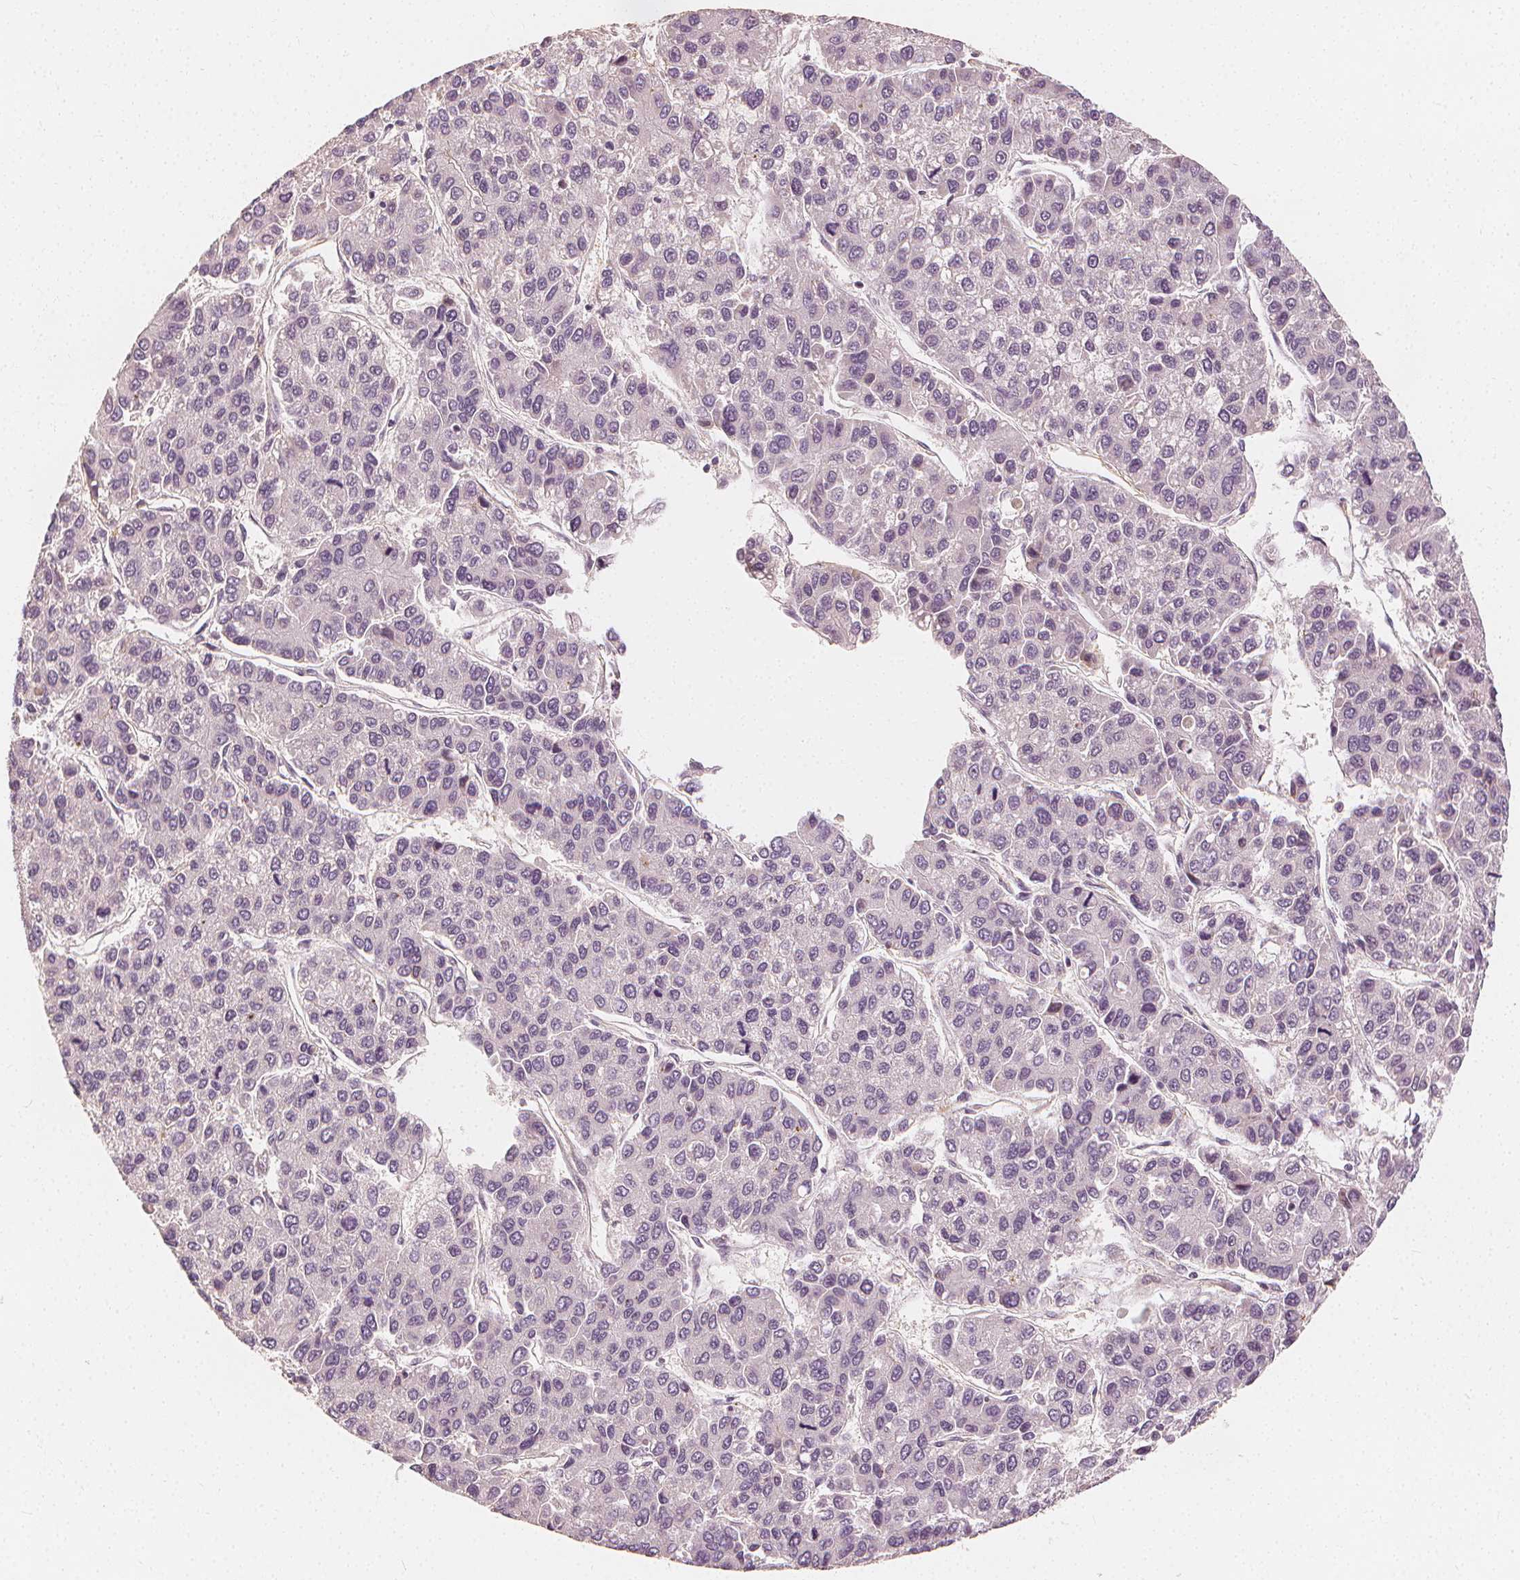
{"staining": {"intensity": "negative", "quantity": "none", "location": "none"}, "tissue": "liver cancer", "cell_type": "Tumor cells", "image_type": "cancer", "snomed": [{"axis": "morphology", "description": "Carcinoma, Hepatocellular, NOS"}, {"axis": "topography", "description": "Liver"}], "caption": "A micrograph of liver cancer (hepatocellular carcinoma) stained for a protein exhibits no brown staining in tumor cells.", "gene": "ARHGAP26", "patient": {"sex": "female", "age": 66}}